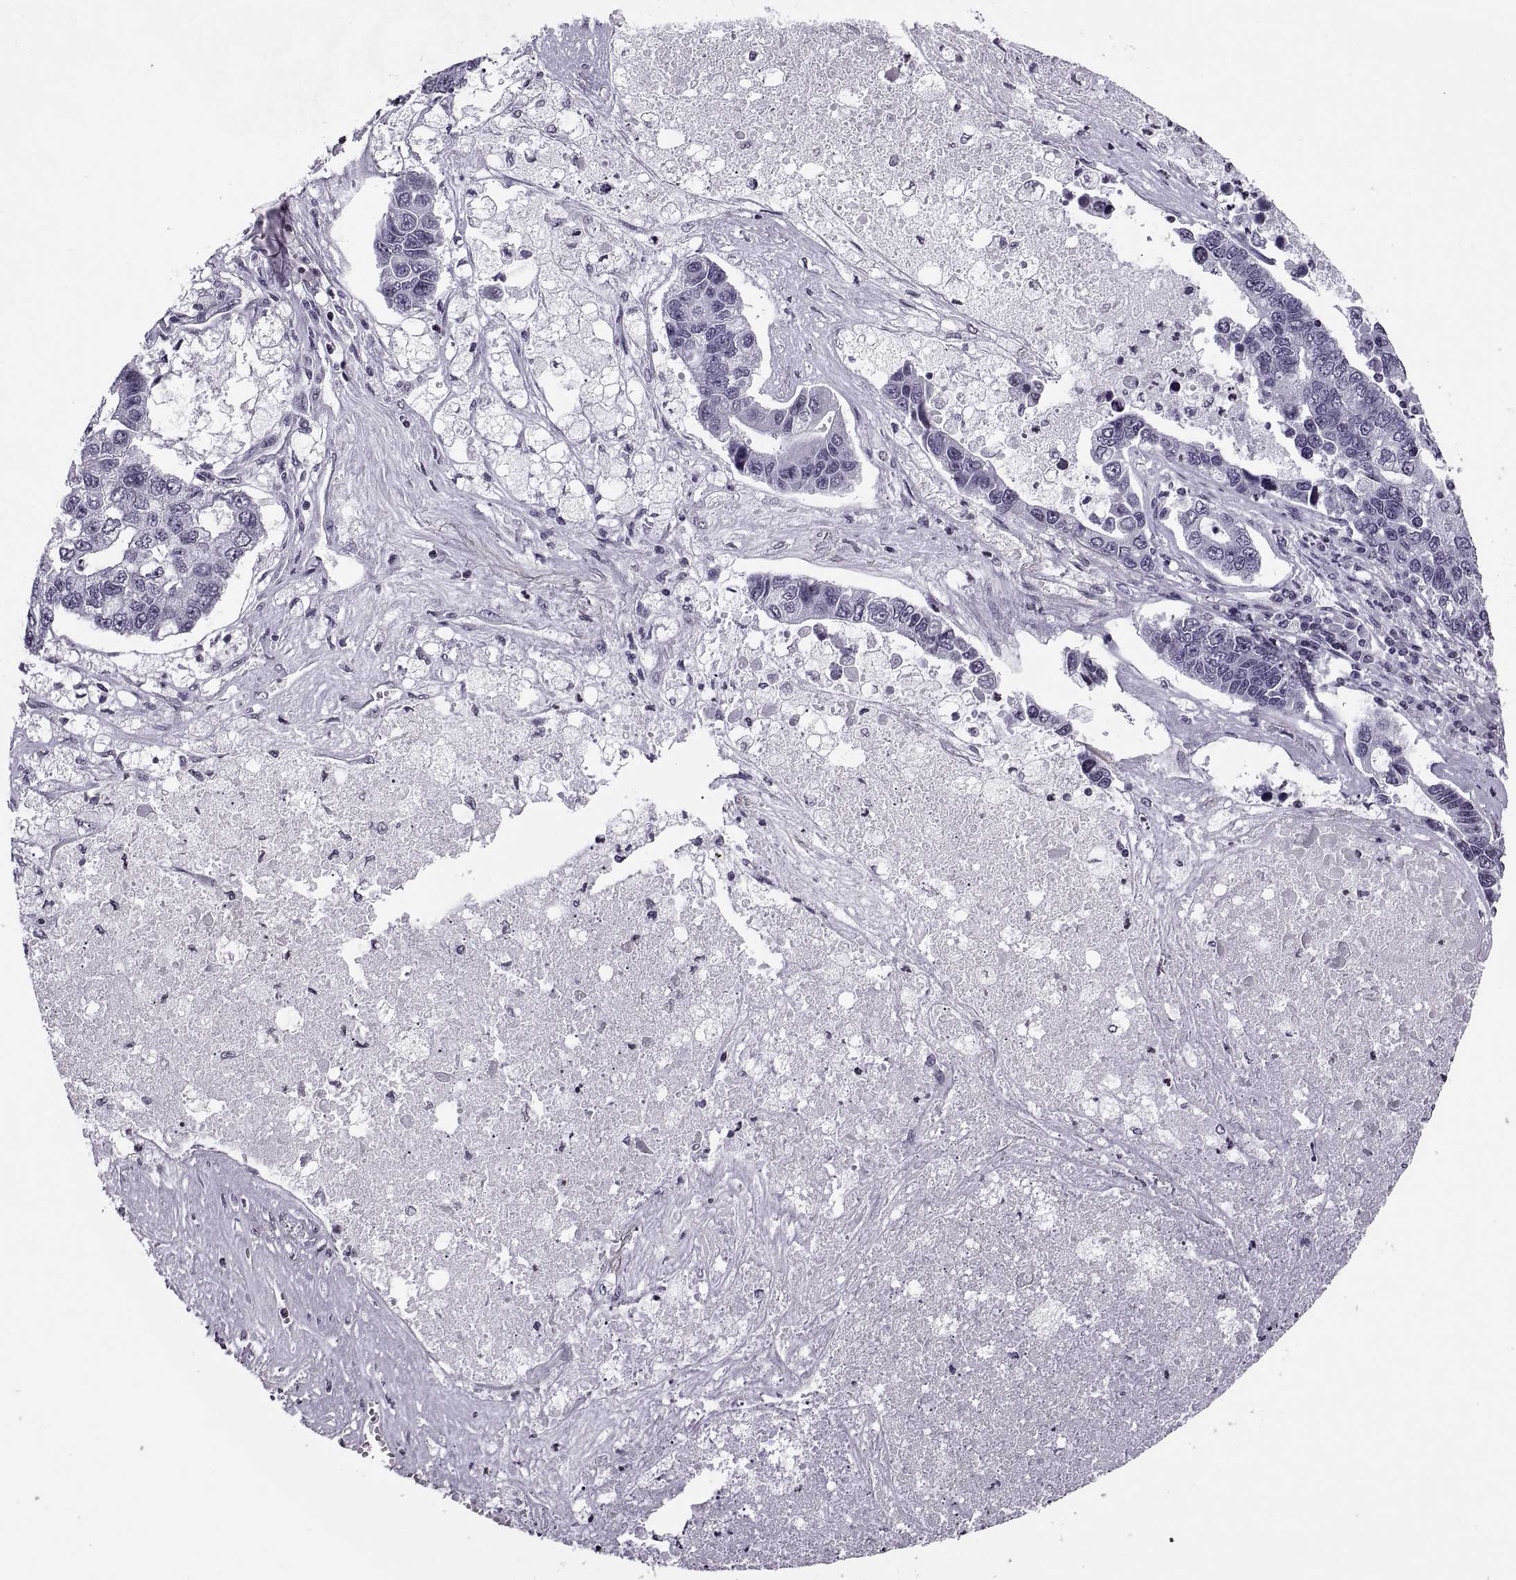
{"staining": {"intensity": "negative", "quantity": "none", "location": "none"}, "tissue": "lung cancer", "cell_type": "Tumor cells", "image_type": "cancer", "snomed": [{"axis": "morphology", "description": "Adenocarcinoma, NOS"}, {"axis": "topography", "description": "Bronchus"}, {"axis": "topography", "description": "Lung"}], "caption": "Adenocarcinoma (lung) was stained to show a protein in brown. There is no significant staining in tumor cells.", "gene": "H1-8", "patient": {"sex": "female", "age": 51}}